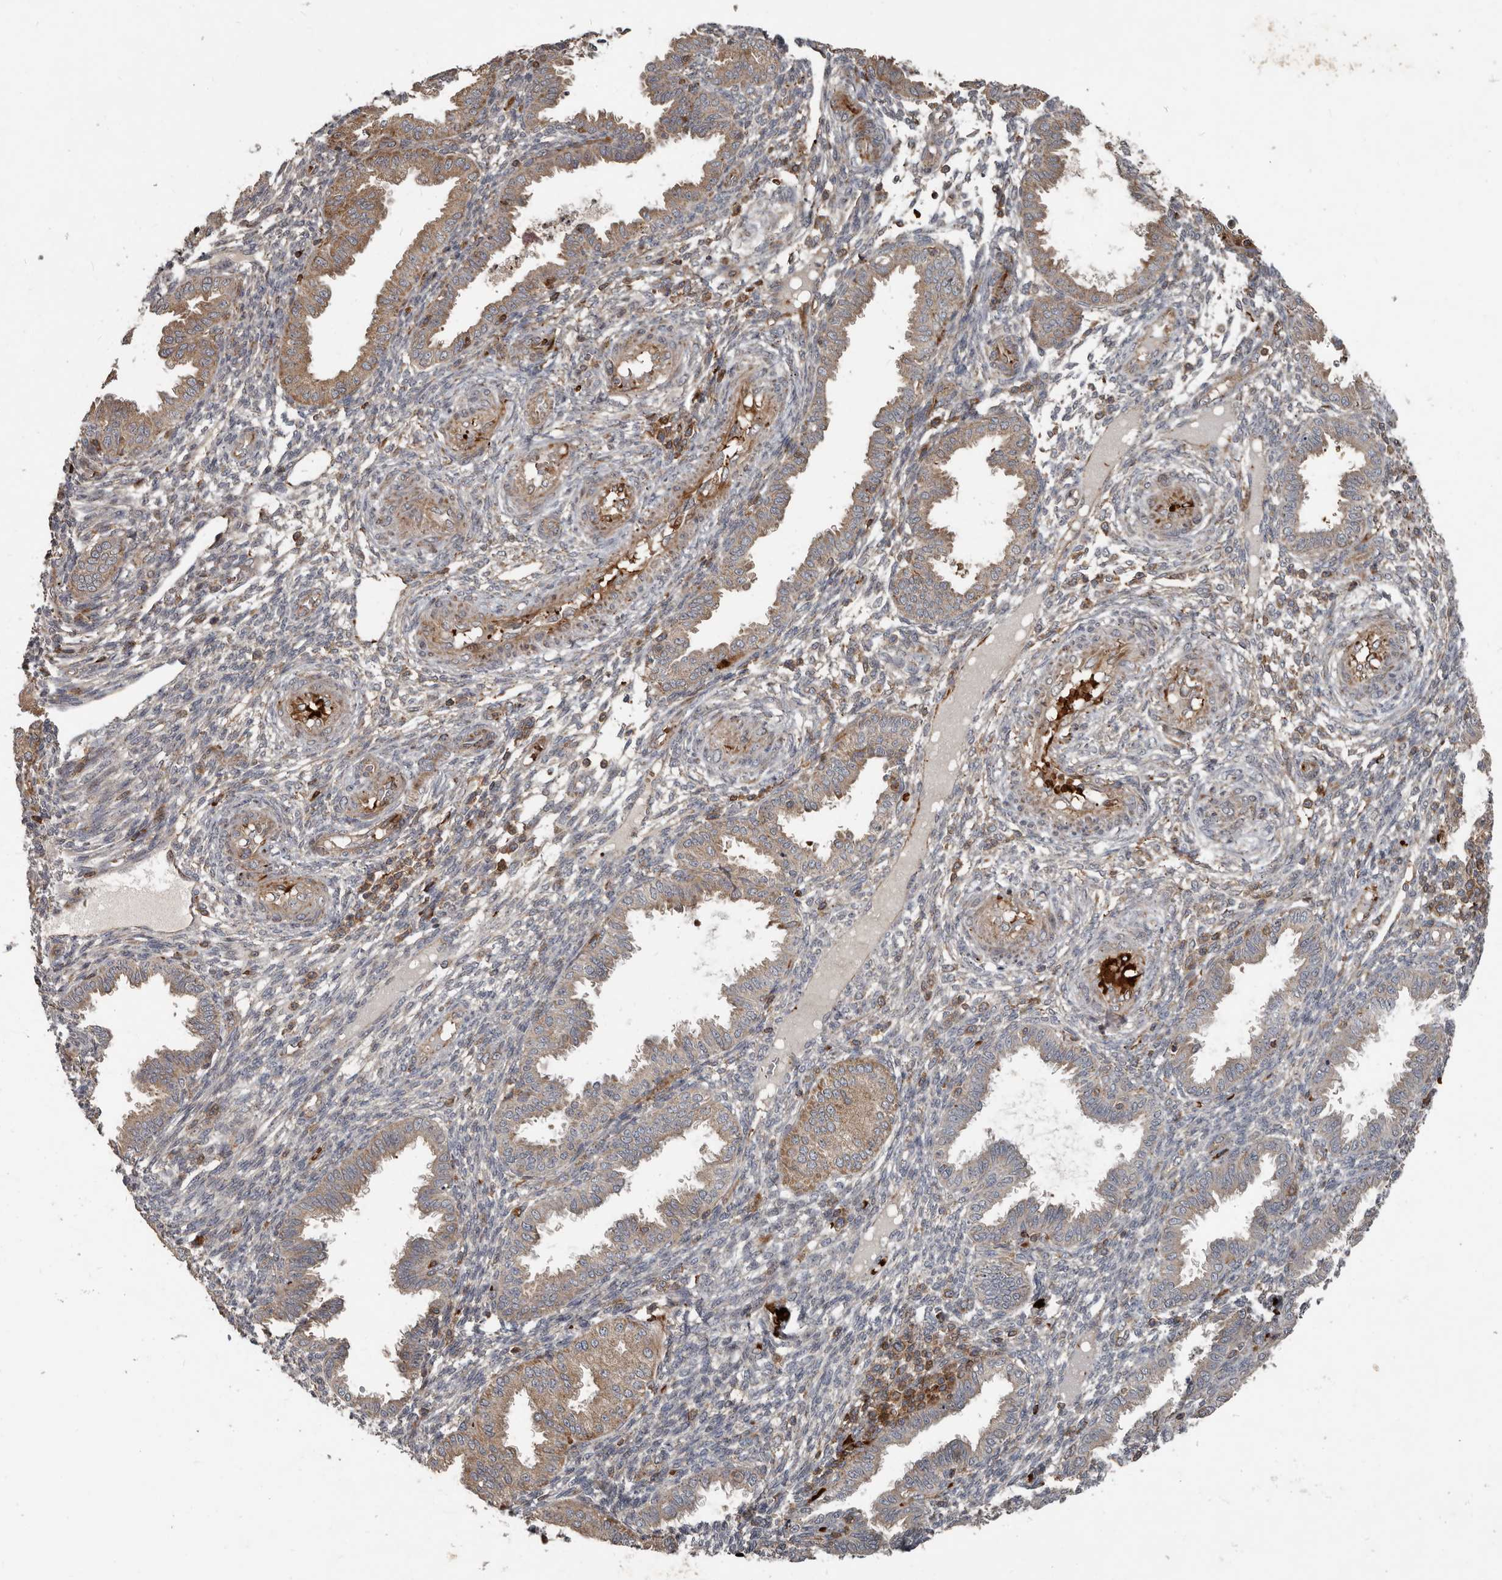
{"staining": {"intensity": "moderate", "quantity": "<25%", "location": "cytoplasmic/membranous"}, "tissue": "endometrium", "cell_type": "Cells in endometrial stroma", "image_type": "normal", "snomed": [{"axis": "morphology", "description": "Normal tissue, NOS"}, {"axis": "topography", "description": "Endometrium"}], "caption": "A low amount of moderate cytoplasmic/membranous positivity is identified in approximately <25% of cells in endometrial stroma in unremarkable endometrium. The staining was performed using DAB (3,3'-diaminobenzidine) to visualize the protein expression in brown, while the nuclei were stained in blue with hematoxylin (Magnification: 20x).", "gene": "FBXO31", "patient": {"sex": "female", "age": 33}}